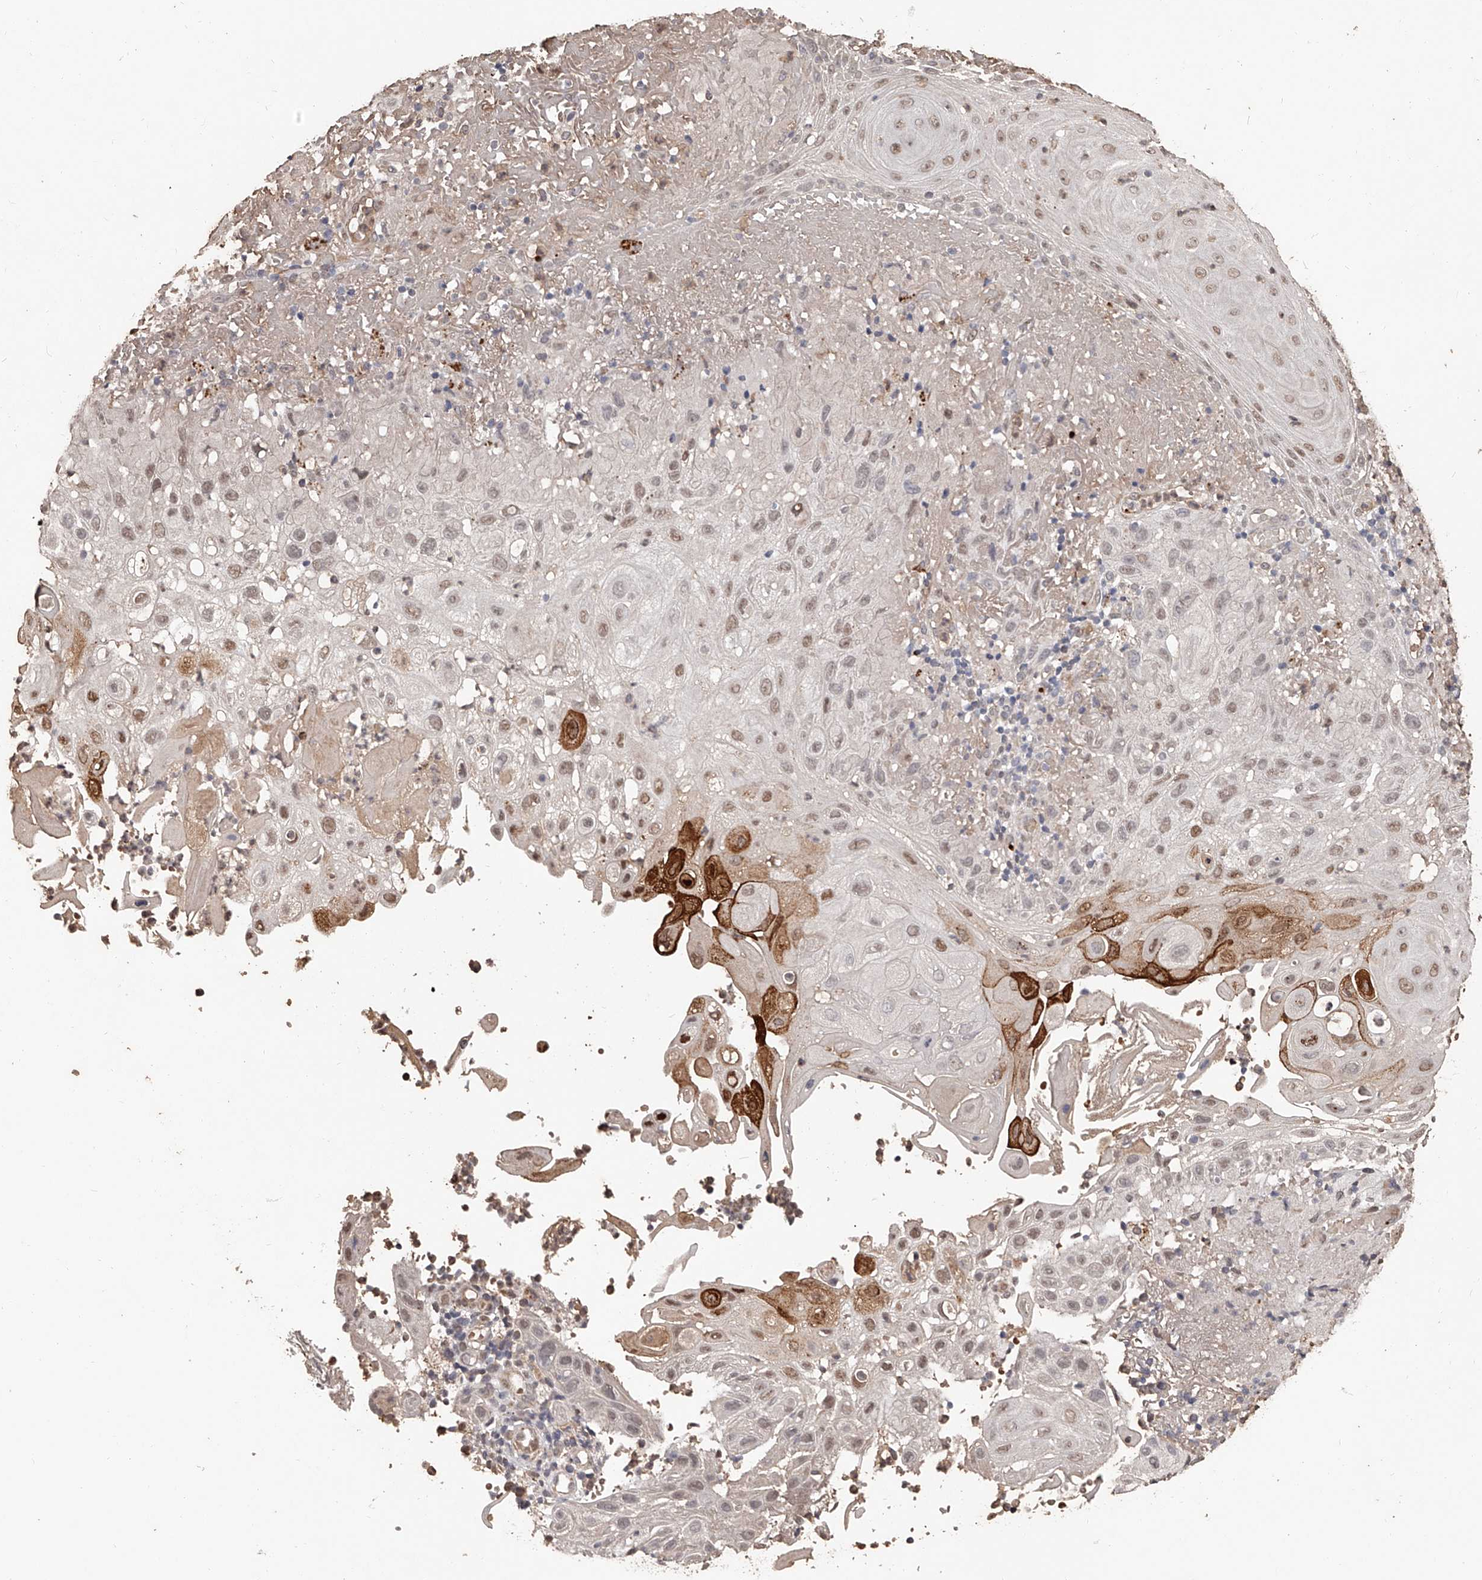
{"staining": {"intensity": "weak", "quantity": "25%-75%", "location": "nuclear"}, "tissue": "skin cancer", "cell_type": "Tumor cells", "image_type": "cancer", "snomed": [{"axis": "morphology", "description": "Normal tissue, NOS"}, {"axis": "morphology", "description": "Squamous cell carcinoma, NOS"}, {"axis": "topography", "description": "Skin"}], "caption": "Immunohistochemical staining of skin cancer (squamous cell carcinoma) exhibits low levels of weak nuclear staining in approximately 25%-75% of tumor cells.", "gene": "URGCP", "patient": {"sex": "female", "age": 96}}